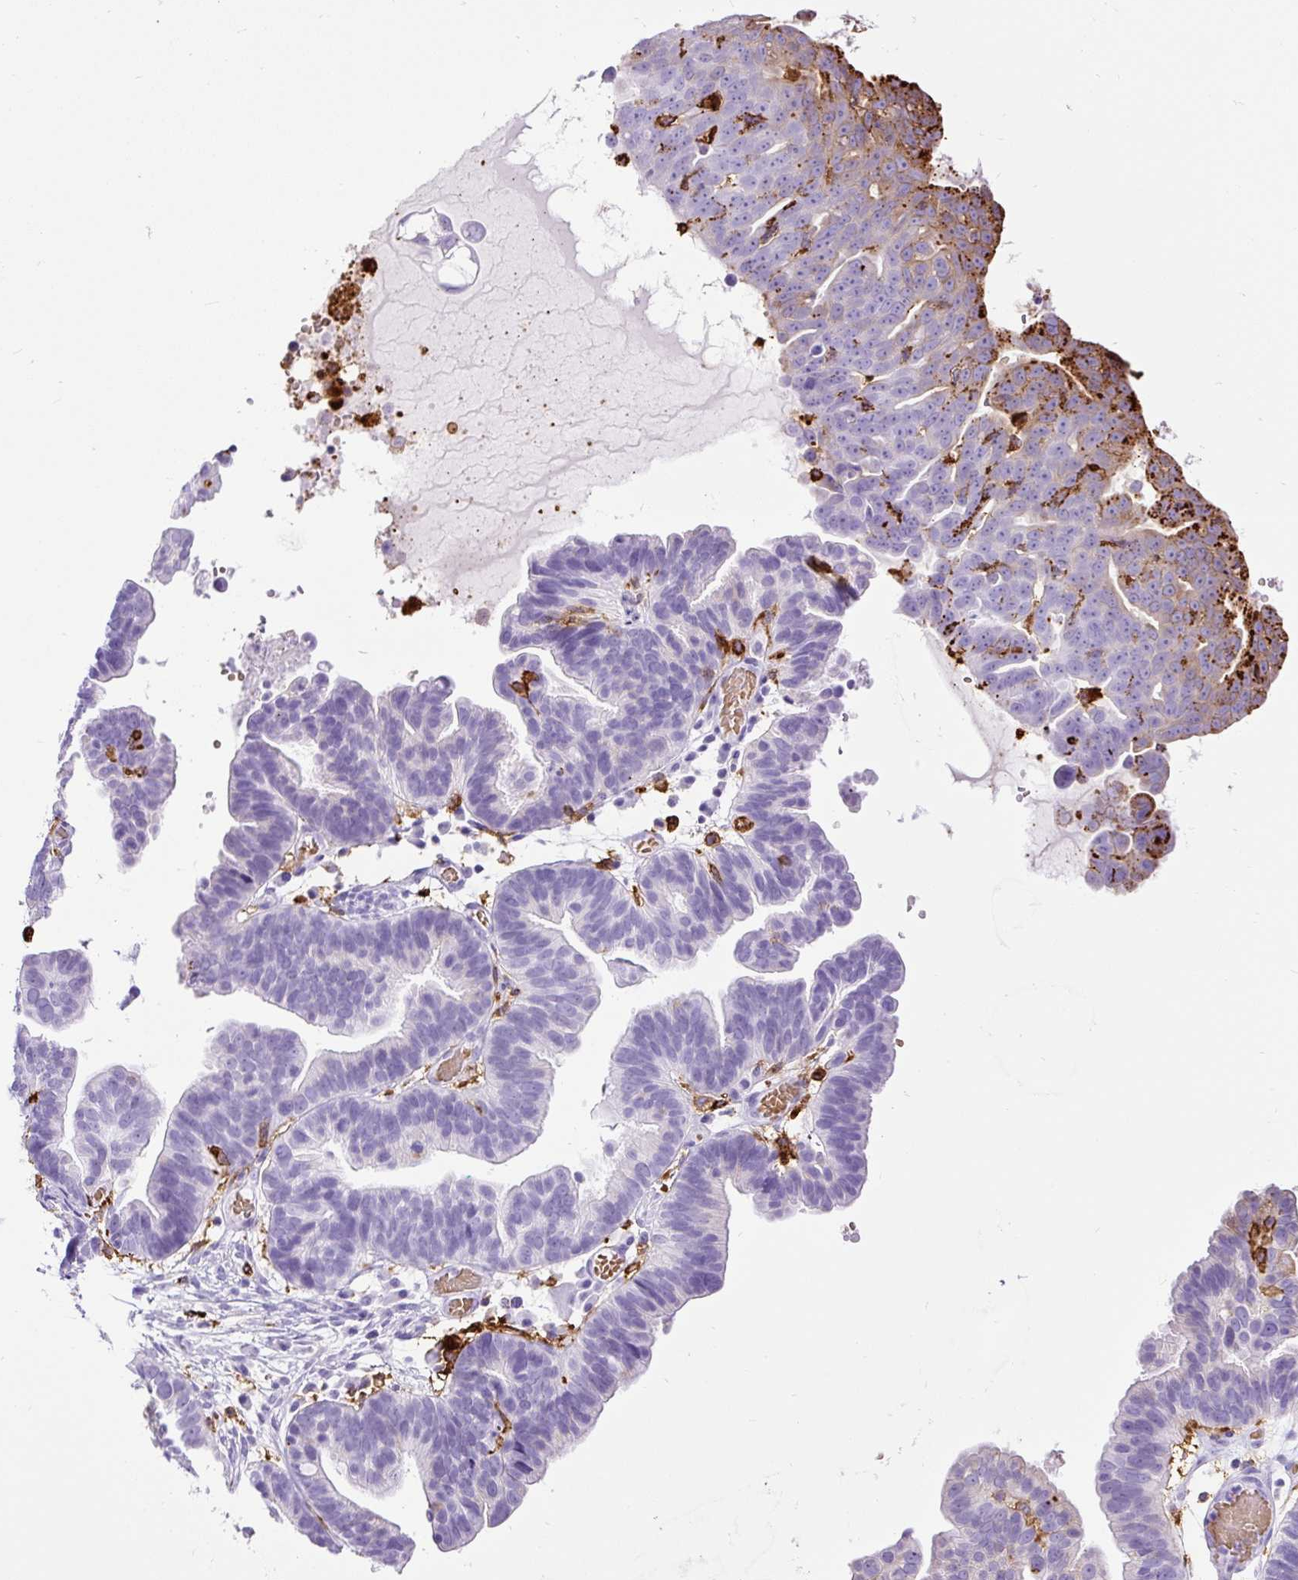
{"staining": {"intensity": "negative", "quantity": "none", "location": "none"}, "tissue": "ovarian cancer", "cell_type": "Tumor cells", "image_type": "cancer", "snomed": [{"axis": "morphology", "description": "Cystadenocarcinoma, serous, NOS"}, {"axis": "topography", "description": "Ovary"}], "caption": "Protein analysis of ovarian serous cystadenocarcinoma demonstrates no significant positivity in tumor cells.", "gene": "HLA-DRA", "patient": {"sex": "female", "age": 56}}